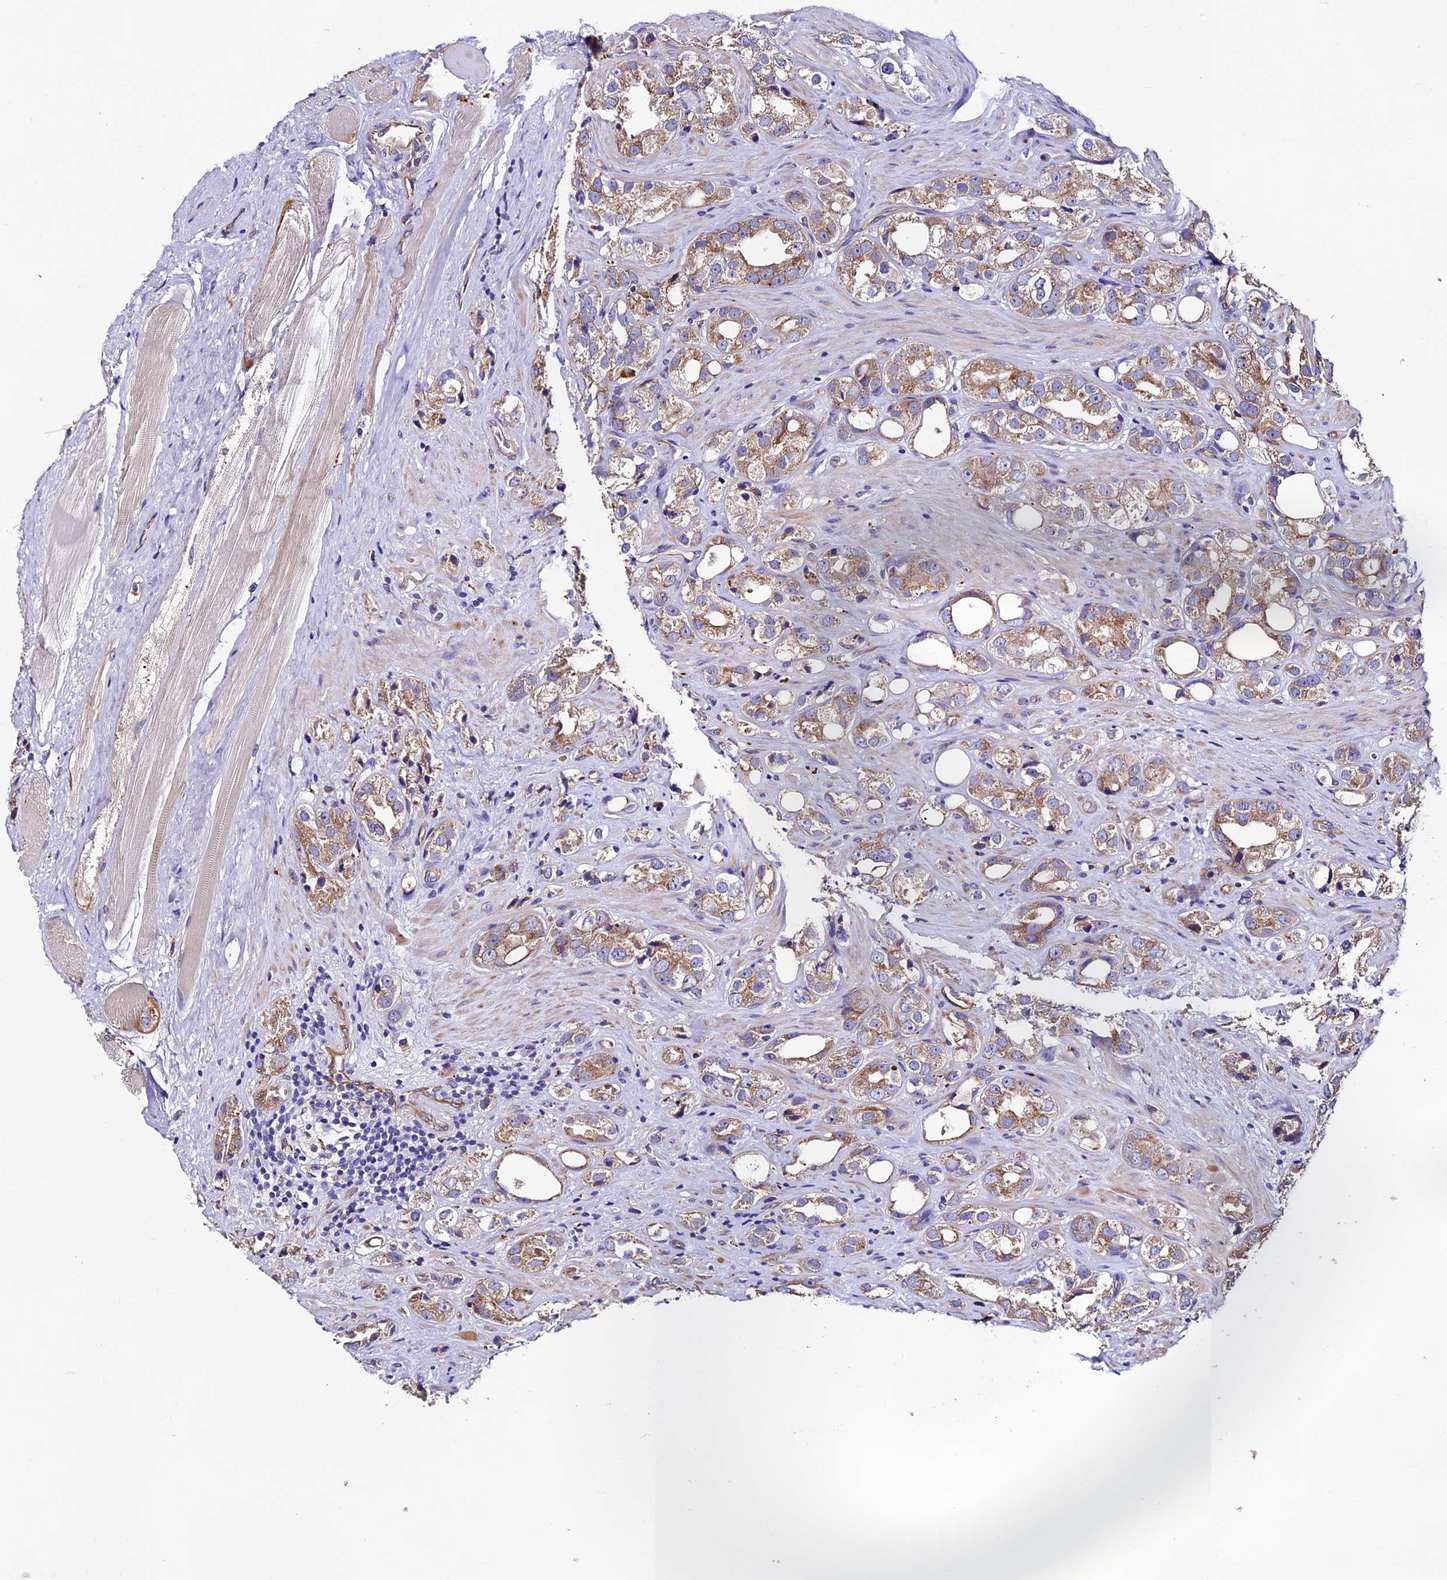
{"staining": {"intensity": "moderate", "quantity": ">75%", "location": "cytoplasmic/membranous"}, "tissue": "prostate cancer", "cell_type": "Tumor cells", "image_type": "cancer", "snomed": [{"axis": "morphology", "description": "Adenocarcinoma, NOS"}, {"axis": "topography", "description": "Prostate"}], "caption": "Prostate cancer was stained to show a protein in brown. There is medium levels of moderate cytoplasmic/membranous positivity in about >75% of tumor cells.", "gene": "CLN5", "patient": {"sex": "male", "age": 79}}